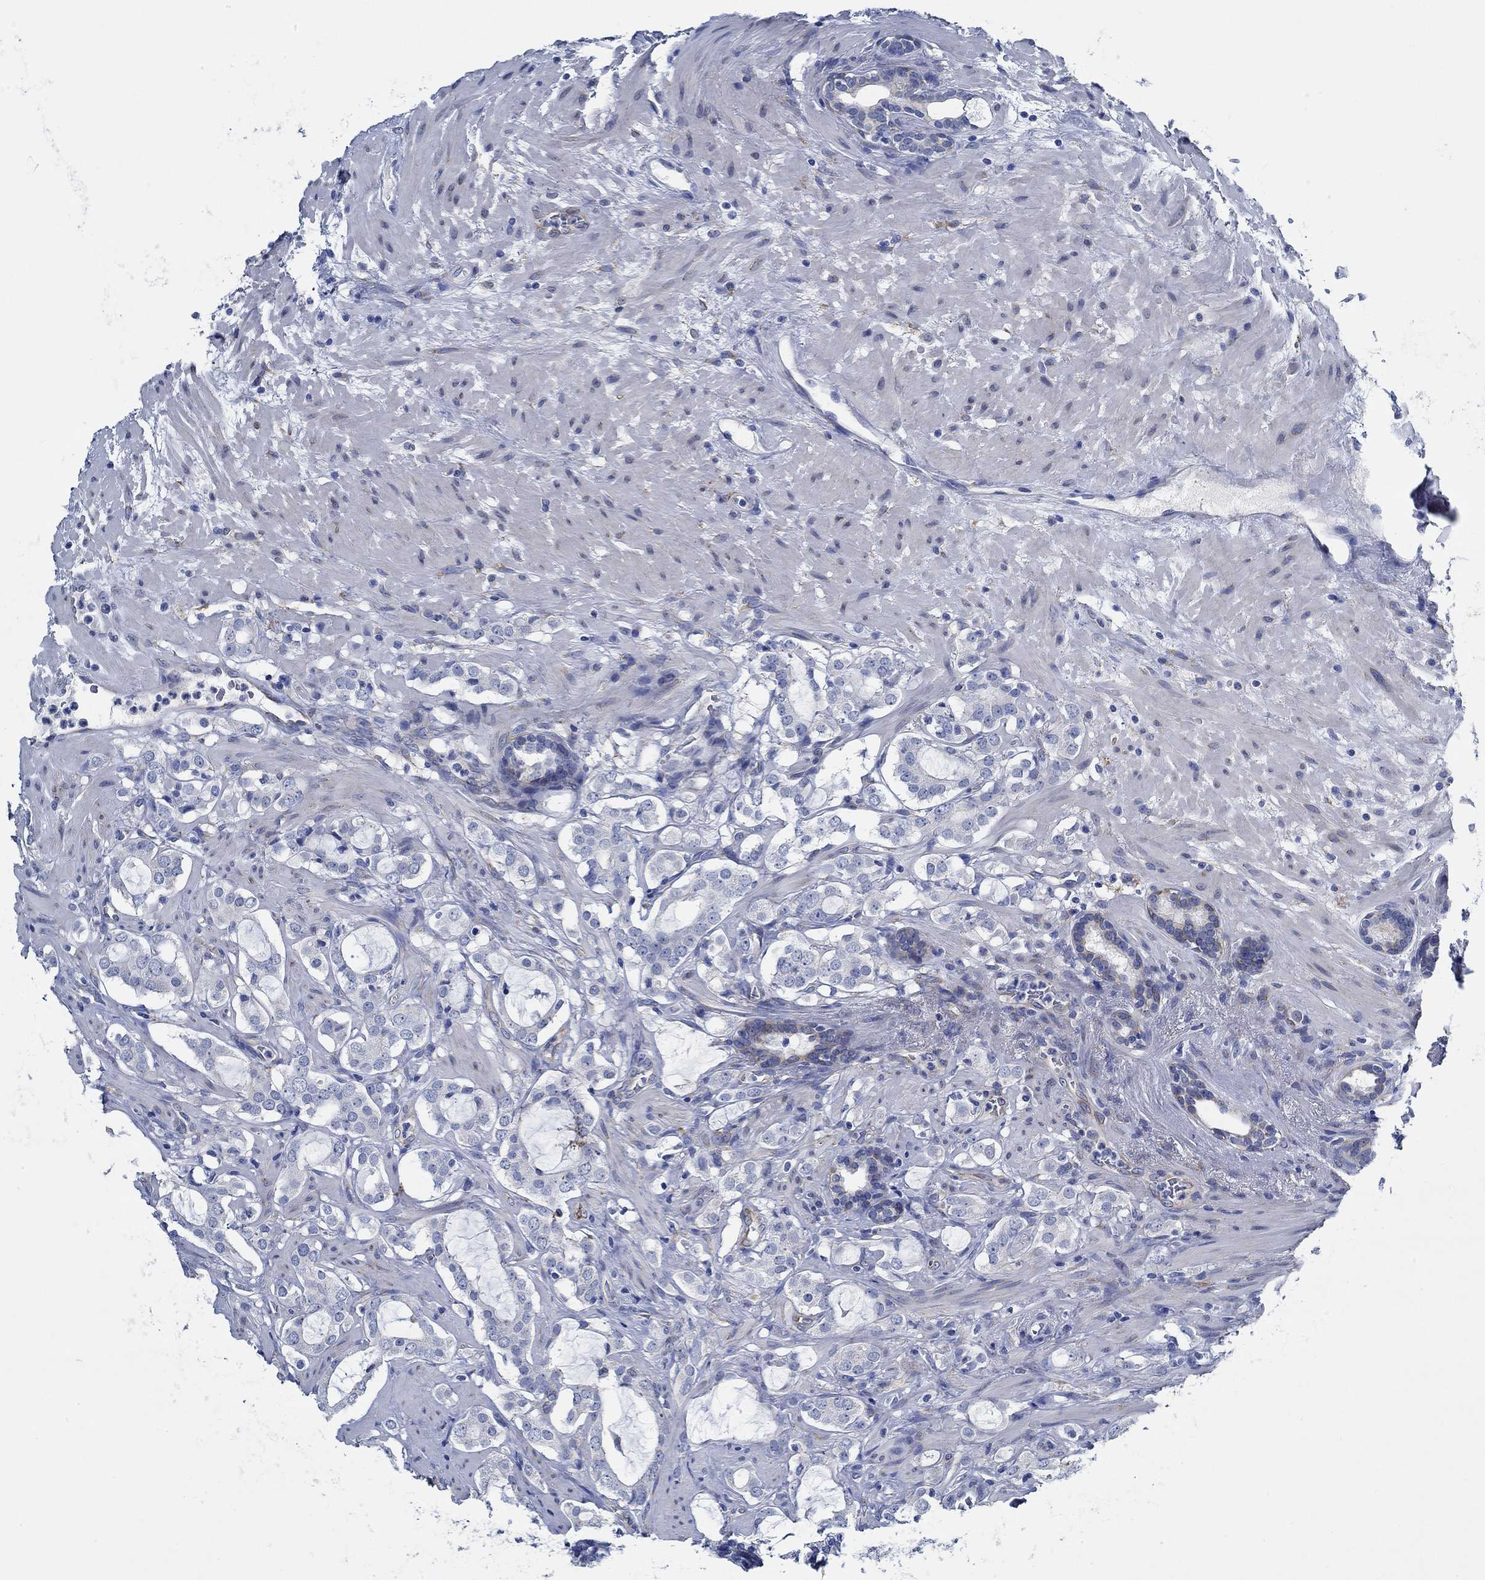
{"staining": {"intensity": "negative", "quantity": "none", "location": "none"}, "tissue": "prostate cancer", "cell_type": "Tumor cells", "image_type": "cancer", "snomed": [{"axis": "morphology", "description": "Adenocarcinoma, NOS"}, {"axis": "topography", "description": "Prostate"}], "caption": "An immunohistochemistry (IHC) photomicrograph of adenocarcinoma (prostate) is shown. There is no staining in tumor cells of adenocarcinoma (prostate). (Stains: DAB IHC with hematoxylin counter stain, Microscopy: brightfield microscopy at high magnification).", "gene": "HECW2", "patient": {"sex": "male", "age": 66}}